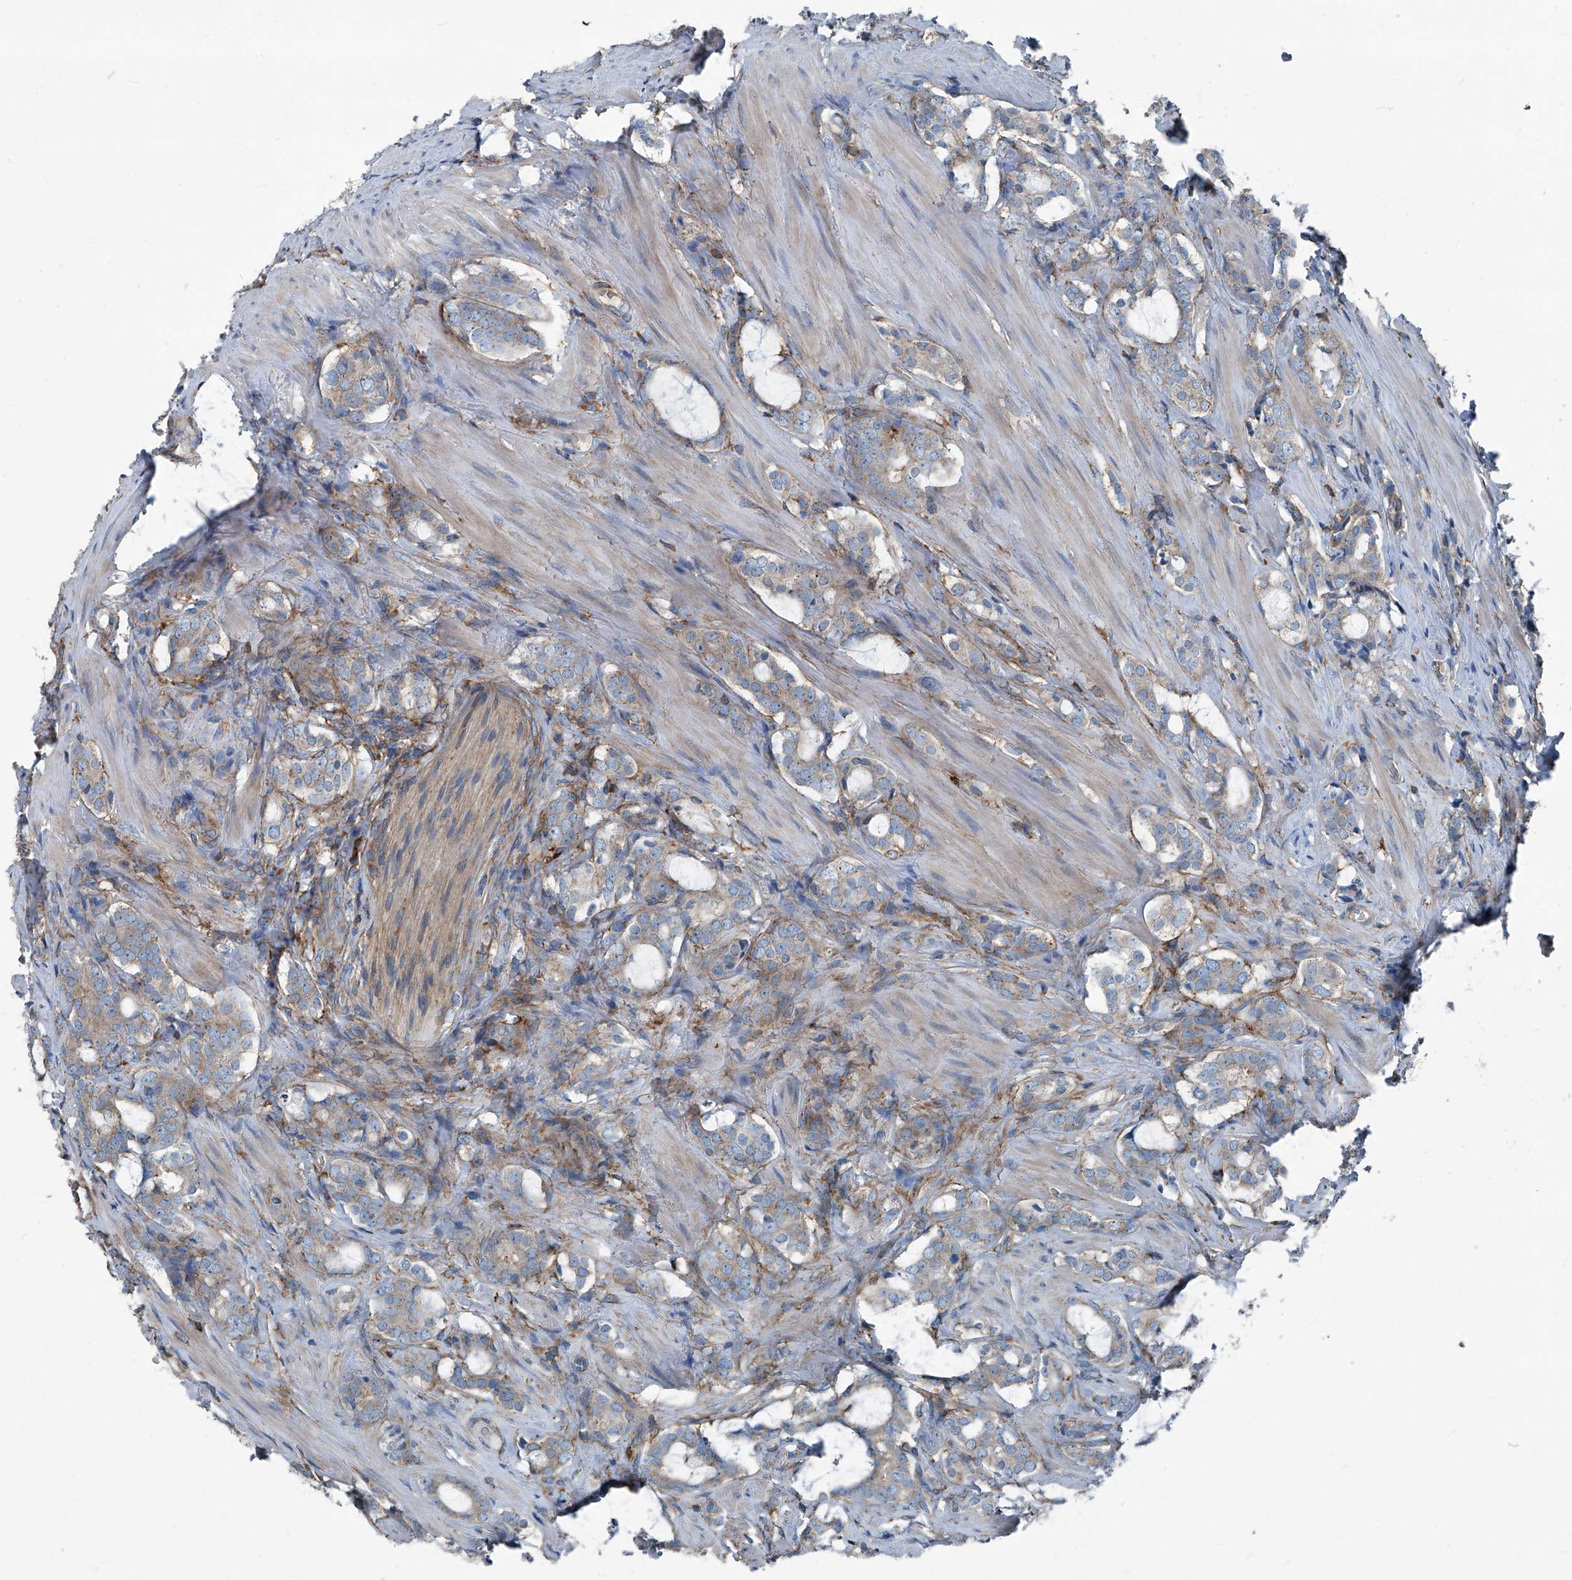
{"staining": {"intensity": "weak", "quantity": "<25%", "location": "cytoplasmic/membranous"}, "tissue": "prostate cancer", "cell_type": "Tumor cells", "image_type": "cancer", "snomed": [{"axis": "morphology", "description": "Adenocarcinoma, High grade"}, {"axis": "topography", "description": "Prostate"}], "caption": "A histopathology image of prostate adenocarcinoma (high-grade) stained for a protein shows no brown staining in tumor cells. The staining is performed using DAB (3,3'-diaminobenzidine) brown chromogen with nuclei counter-stained in using hematoxylin.", "gene": "SEPTIN7", "patient": {"sex": "male", "age": 63}}